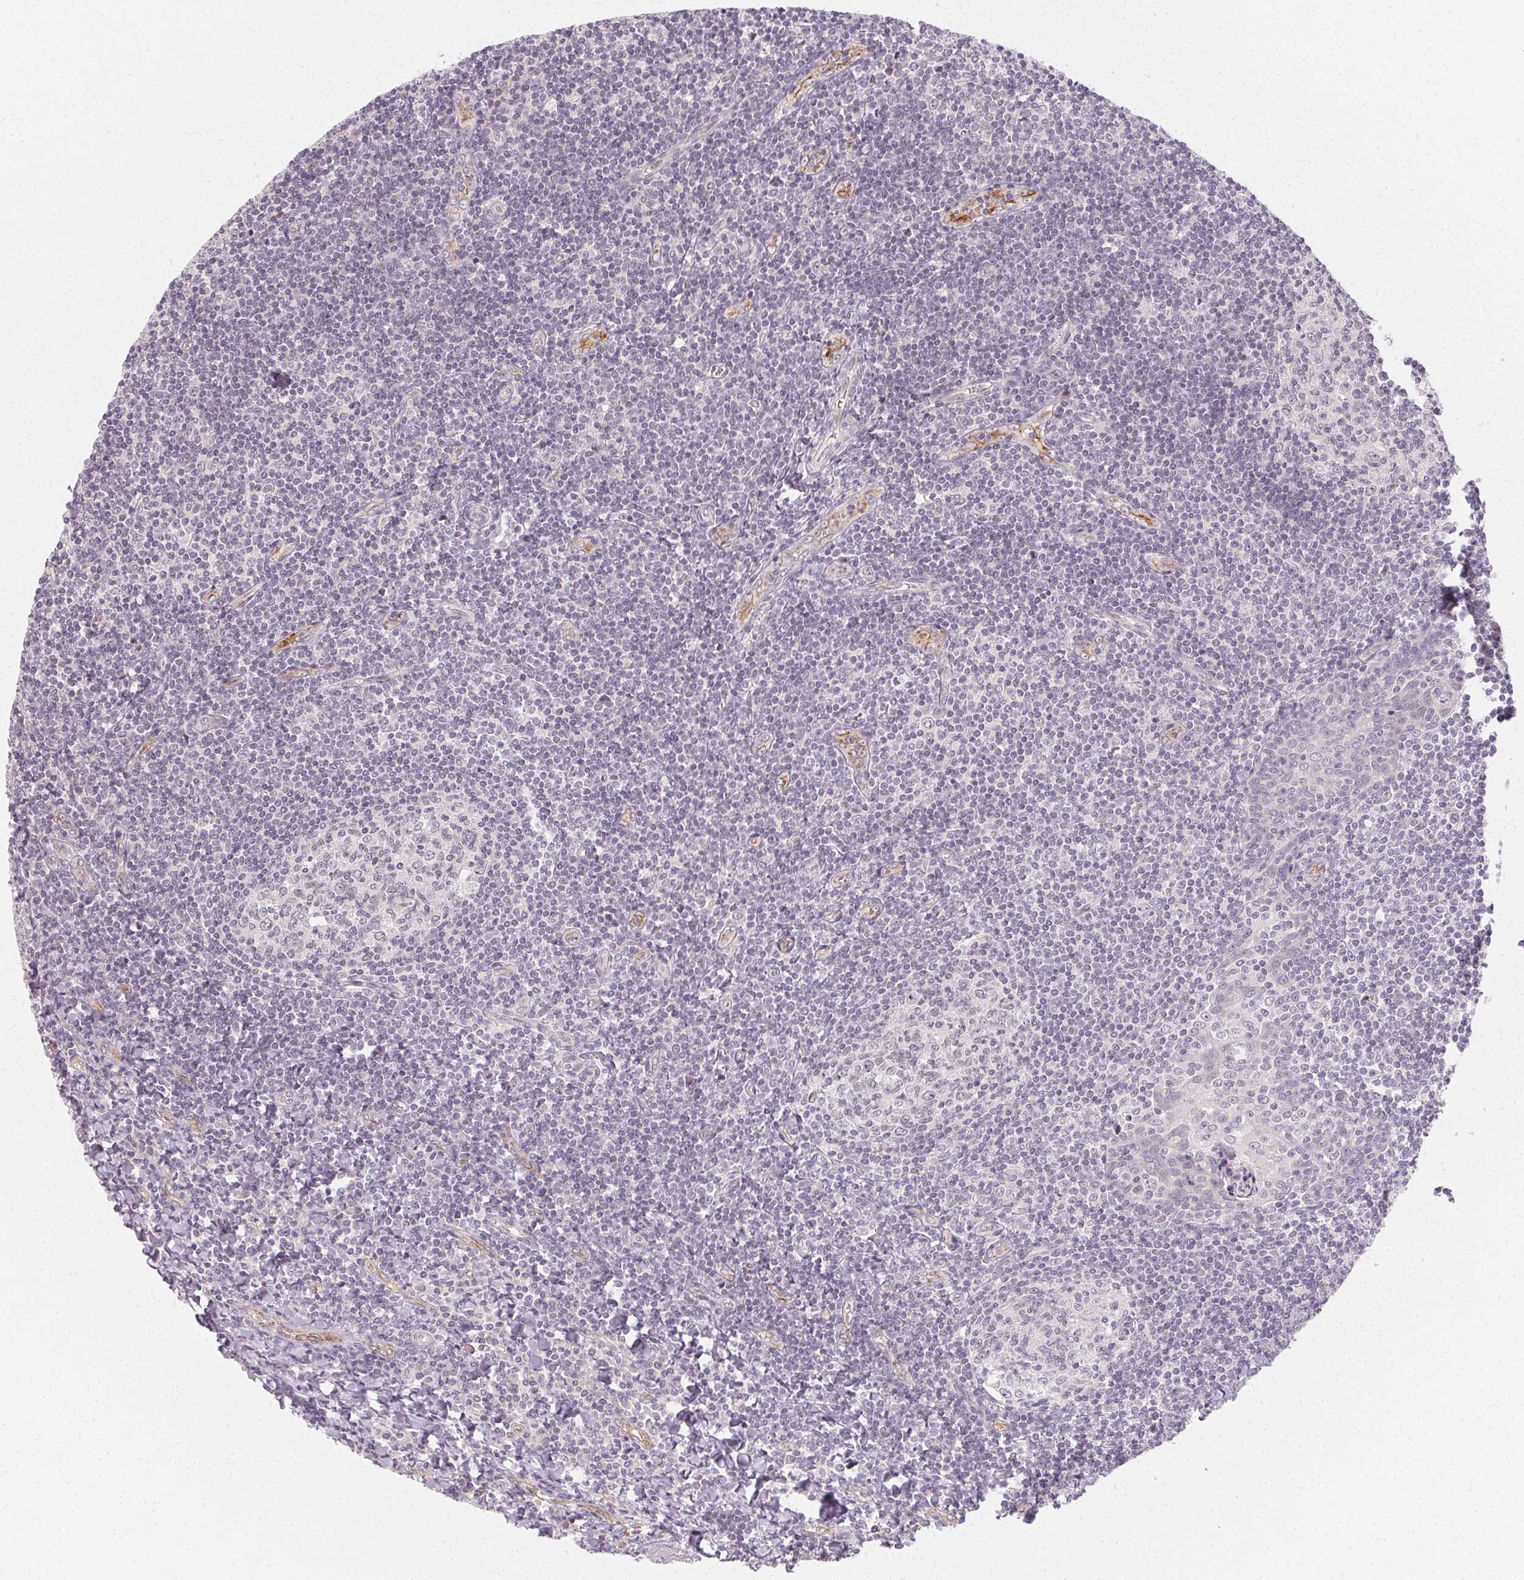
{"staining": {"intensity": "negative", "quantity": "none", "location": "none"}, "tissue": "tonsil", "cell_type": "Germinal center cells", "image_type": "normal", "snomed": [{"axis": "morphology", "description": "Normal tissue, NOS"}, {"axis": "morphology", "description": "Inflammation, NOS"}, {"axis": "topography", "description": "Tonsil"}], "caption": "IHC micrograph of normal tonsil stained for a protein (brown), which shows no positivity in germinal center cells. (DAB immunohistochemistry (IHC) visualized using brightfield microscopy, high magnification).", "gene": "CLCNKA", "patient": {"sex": "female", "age": 31}}